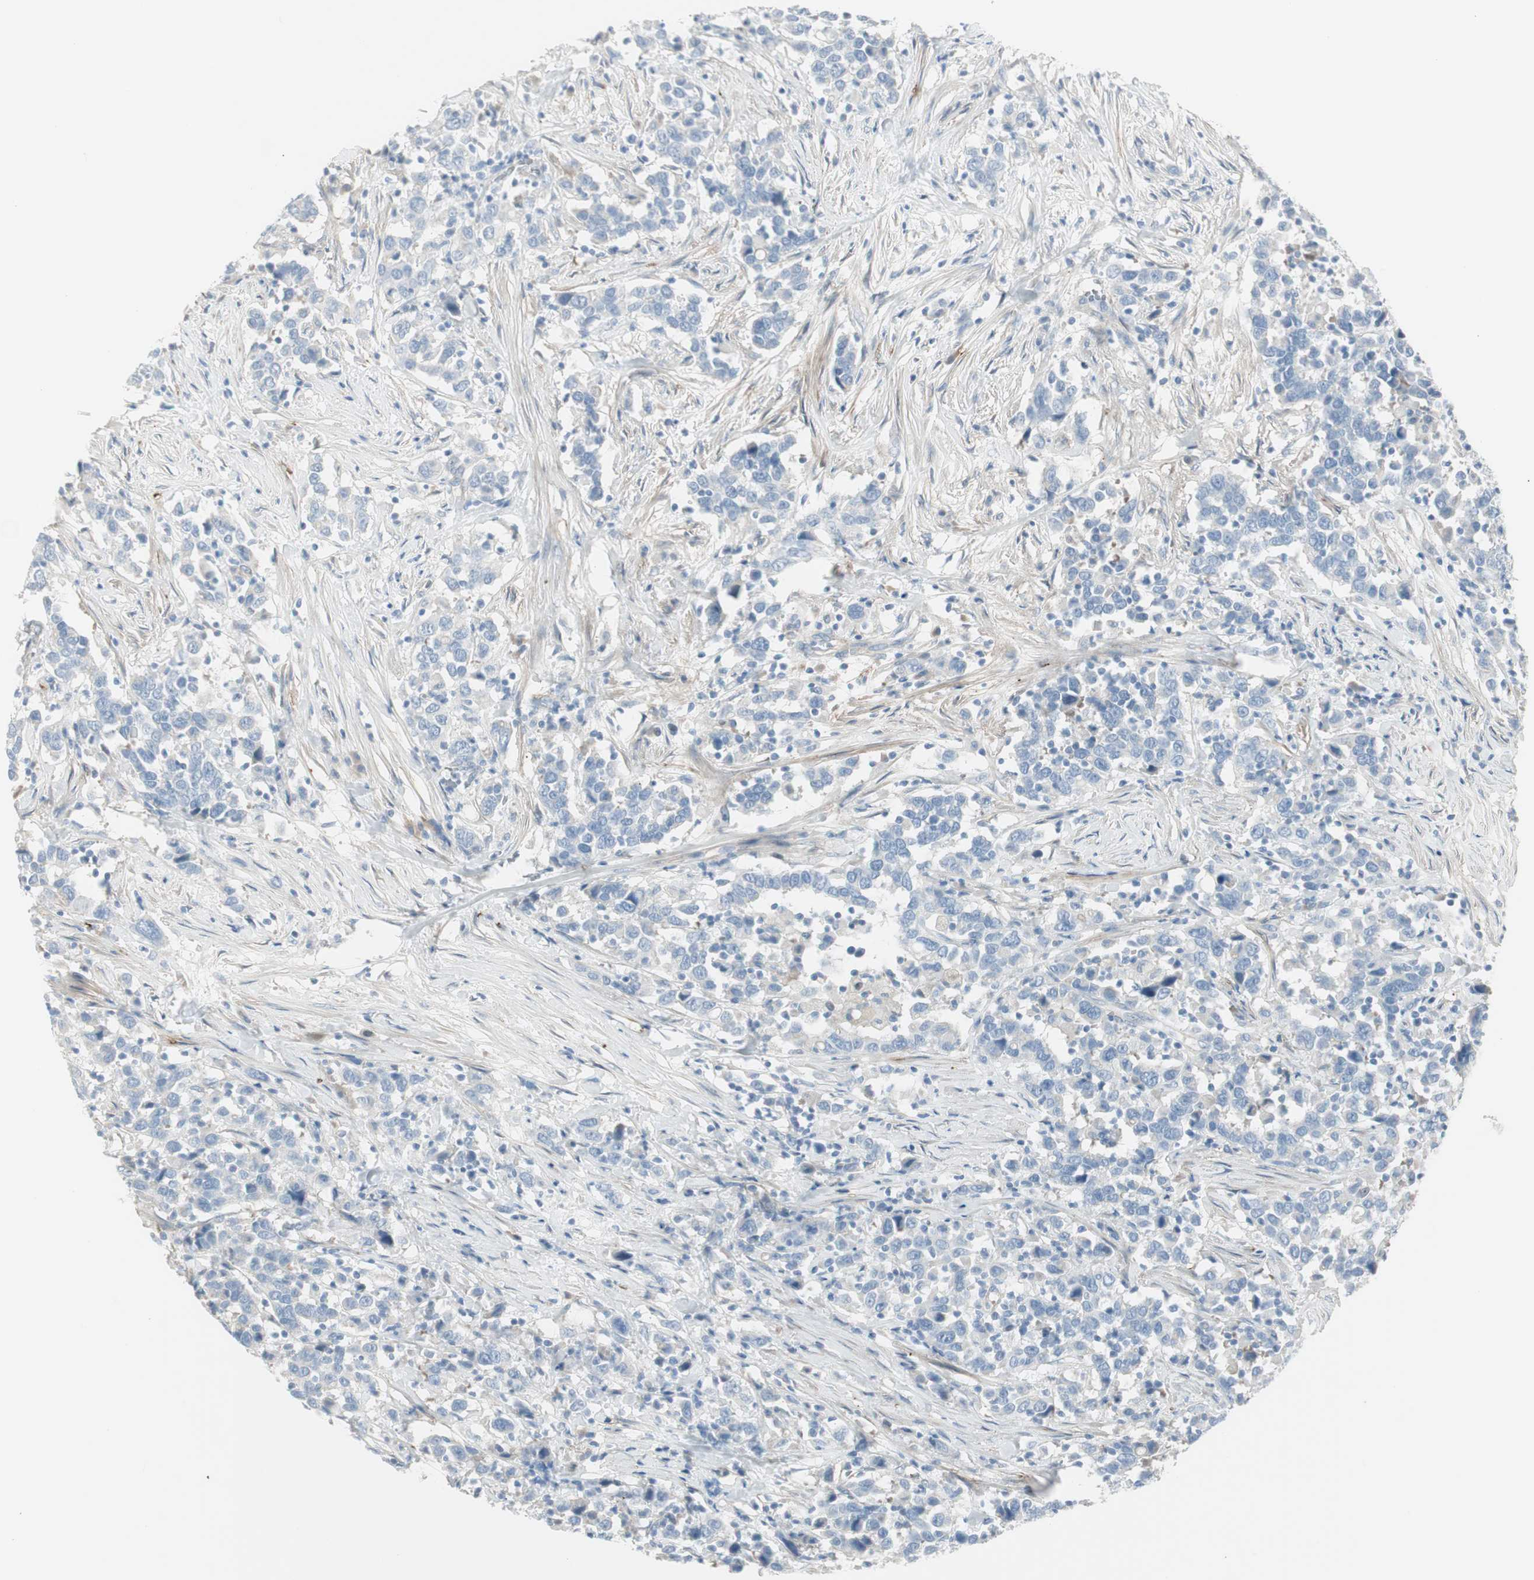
{"staining": {"intensity": "negative", "quantity": "none", "location": "none"}, "tissue": "urothelial cancer", "cell_type": "Tumor cells", "image_type": "cancer", "snomed": [{"axis": "morphology", "description": "Urothelial carcinoma, High grade"}, {"axis": "topography", "description": "Urinary bladder"}], "caption": "The IHC image has no significant staining in tumor cells of urothelial cancer tissue.", "gene": "CACNA2D1", "patient": {"sex": "male", "age": 61}}